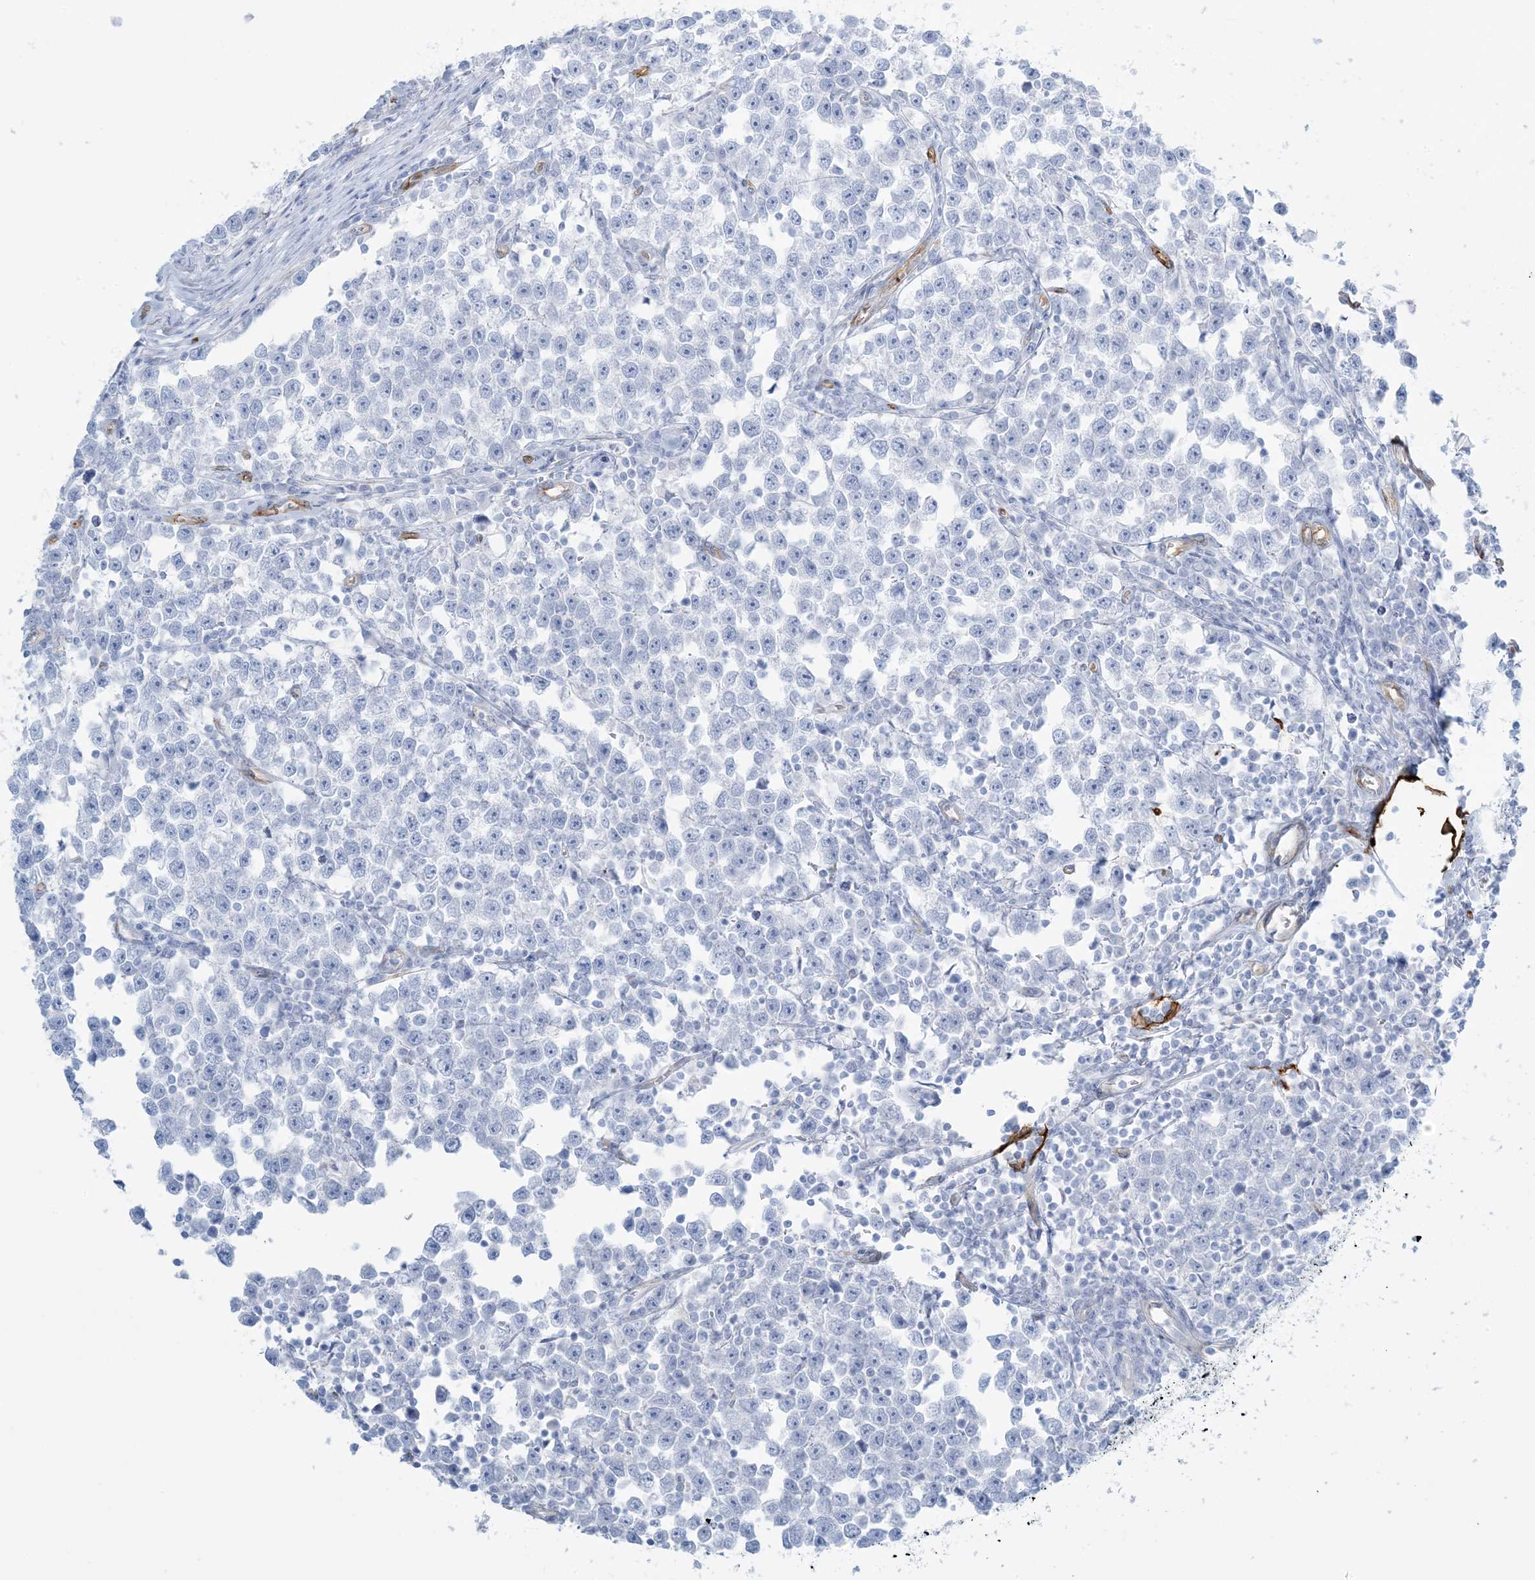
{"staining": {"intensity": "negative", "quantity": "none", "location": "none"}, "tissue": "testis cancer", "cell_type": "Tumor cells", "image_type": "cancer", "snomed": [{"axis": "morphology", "description": "Normal tissue, NOS"}, {"axis": "morphology", "description": "Seminoma, NOS"}, {"axis": "topography", "description": "Testis"}], "caption": "Immunohistochemistry histopathology image of human testis cancer stained for a protein (brown), which exhibits no positivity in tumor cells. (Brightfield microscopy of DAB (3,3'-diaminobenzidine) immunohistochemistry (IHC) at high magnification).", "gene": "EPS8L3", "patient": {"sex": "male", "age": 43}}